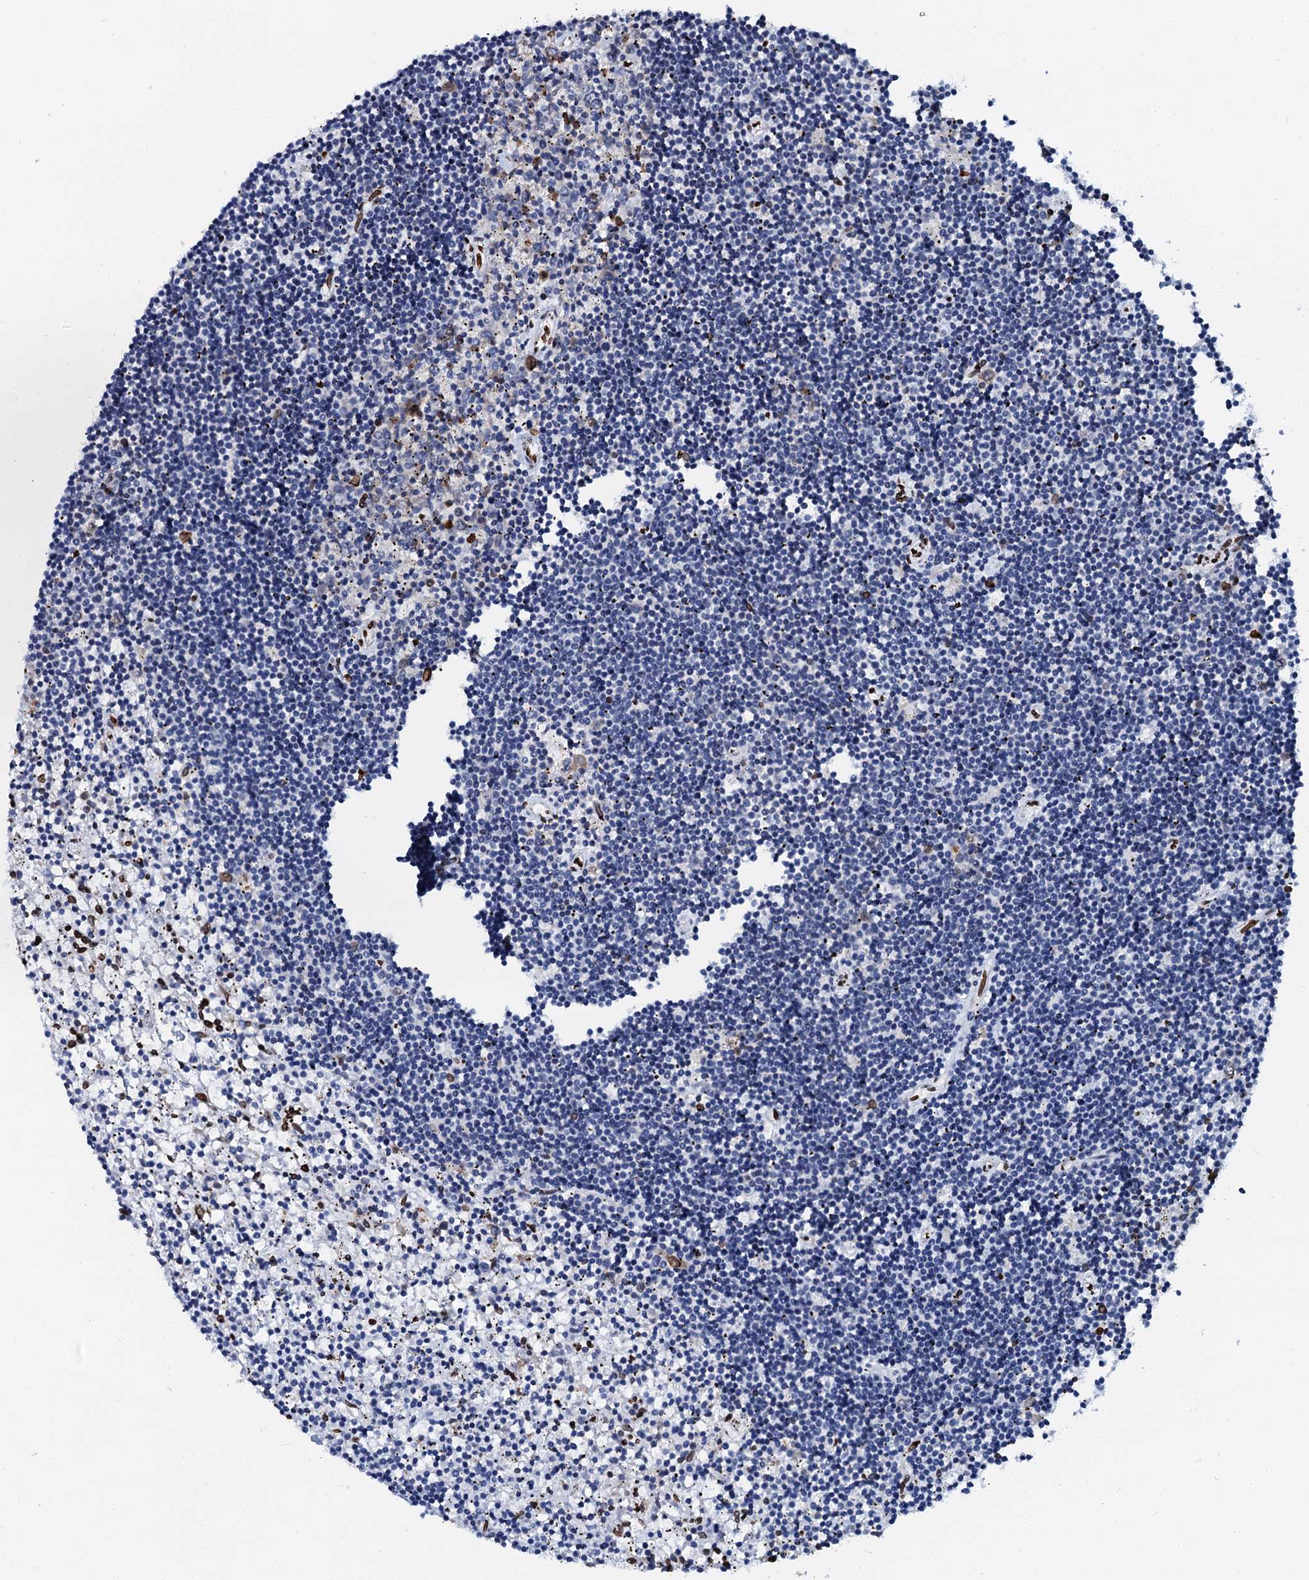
{"staining": {"intensity": "negative", "quantity": "none", "location": "none"}, "tissue": "lymphoma", "cell_type": "Tumor cells", "image_type": "cancer", "snomed": [{"axis": "morphology", "description": "Malignant lymphoma, non-Hodgkin's type, Low grade"}, {"axis": "topography", "description": "Spleen"}], "caption": "Human lymphoma stained for a protein using immunohistochemistry exhibits no positivity in tumor cells.", "gene": "KATNAL2", "patient": {"sex": "male", "age": 76}}